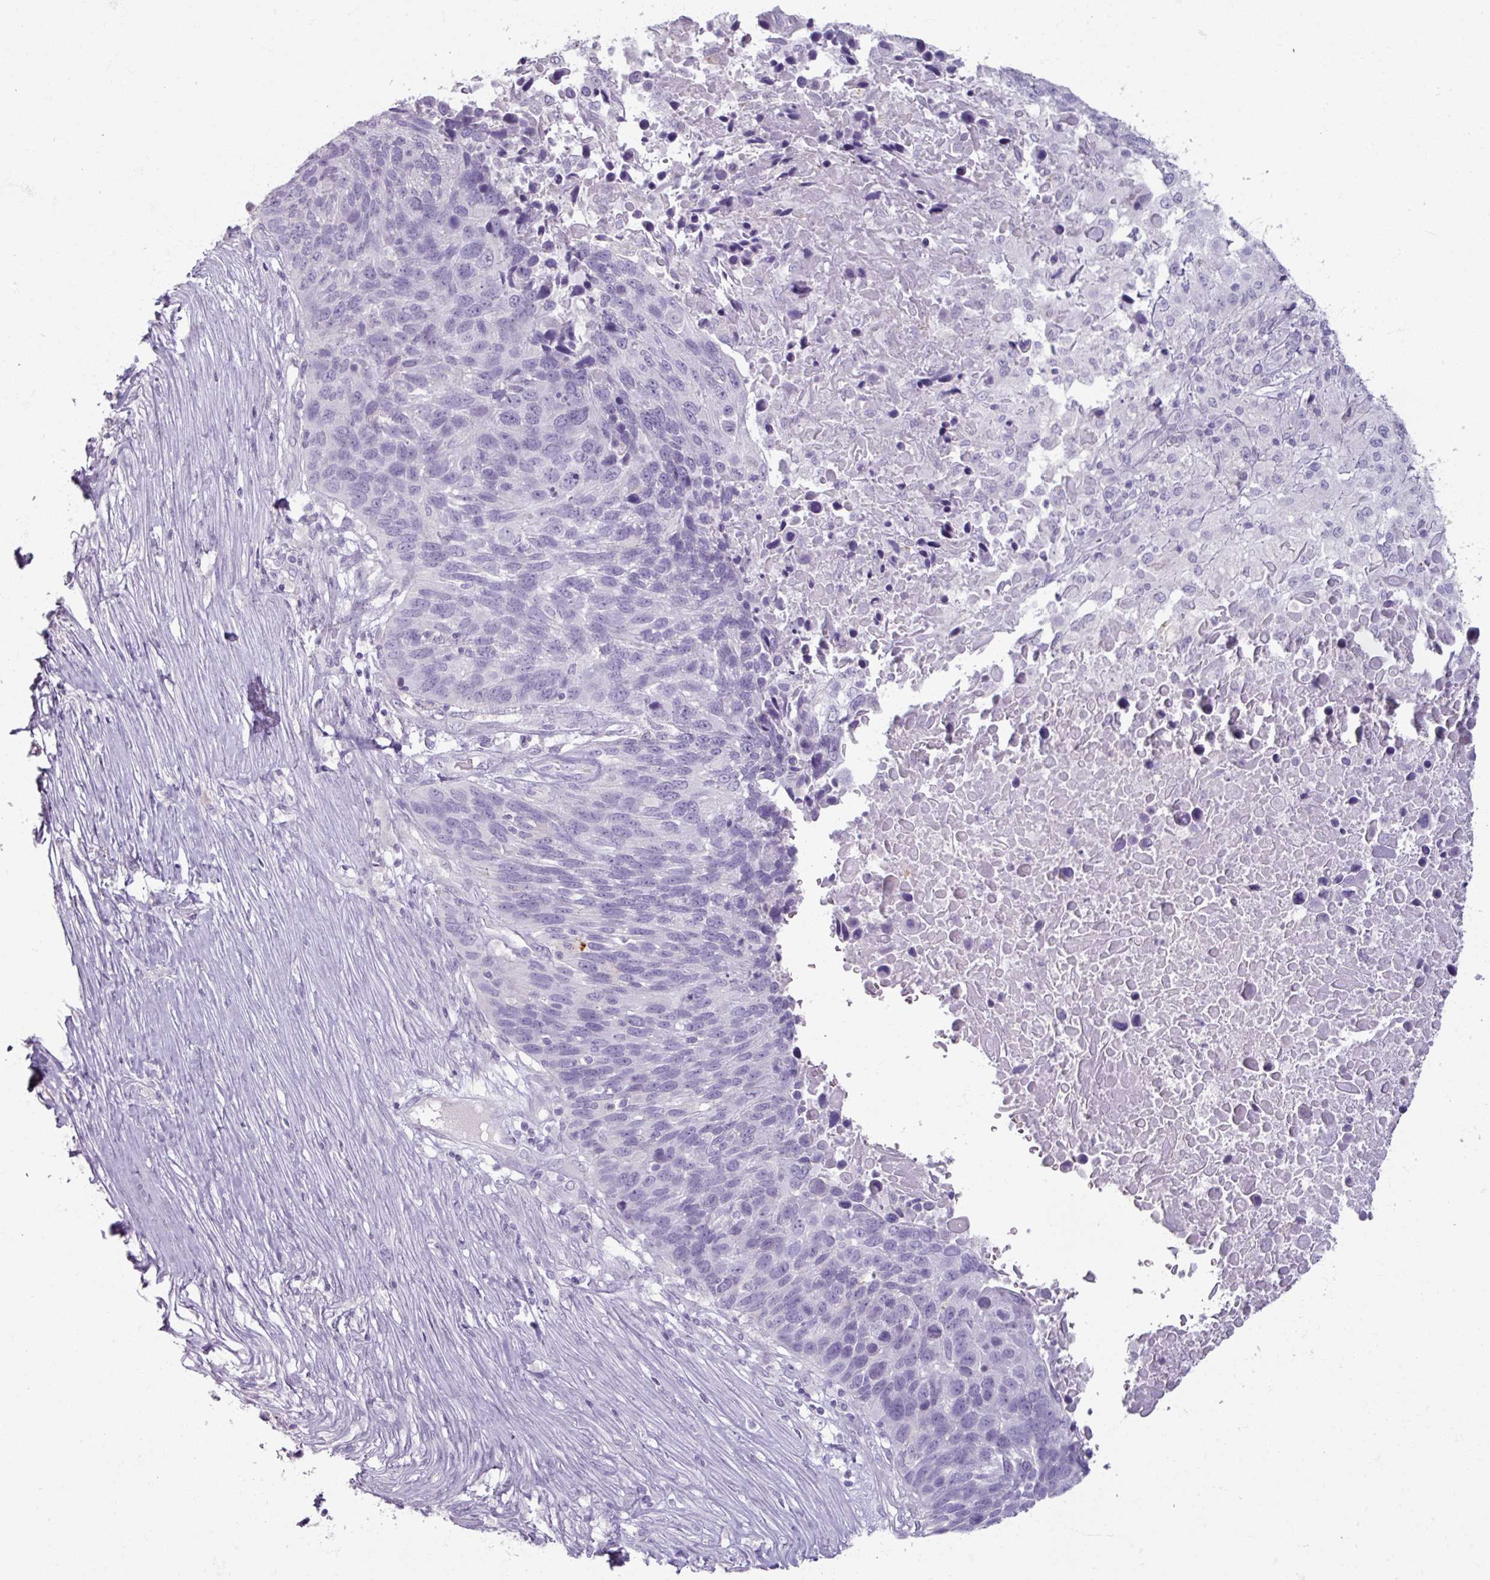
{"staining": {"intensity": "negative", "quantity": "none", "location": "none"}, "tissue": "lung cancer", "cell_type": "Tumor cells", "image_type": "cancer", "snomed": [{"axis": "morphology", "description": "Normal tissue, NOS"}, {"axis": "morphology", "description": "Squamous cell carcinoma, NOS"}, {"axis": "topography", "description": "Lymph node"}, {"axis": "topography", "description": "Lung"}], "caption": "Immunohistochemistry (IHC) of lung squamous cell carcinoma displays no staining in tumor cells.", "gene": "SLC27A5", "patient": {"sex": "male", "age": 66}}